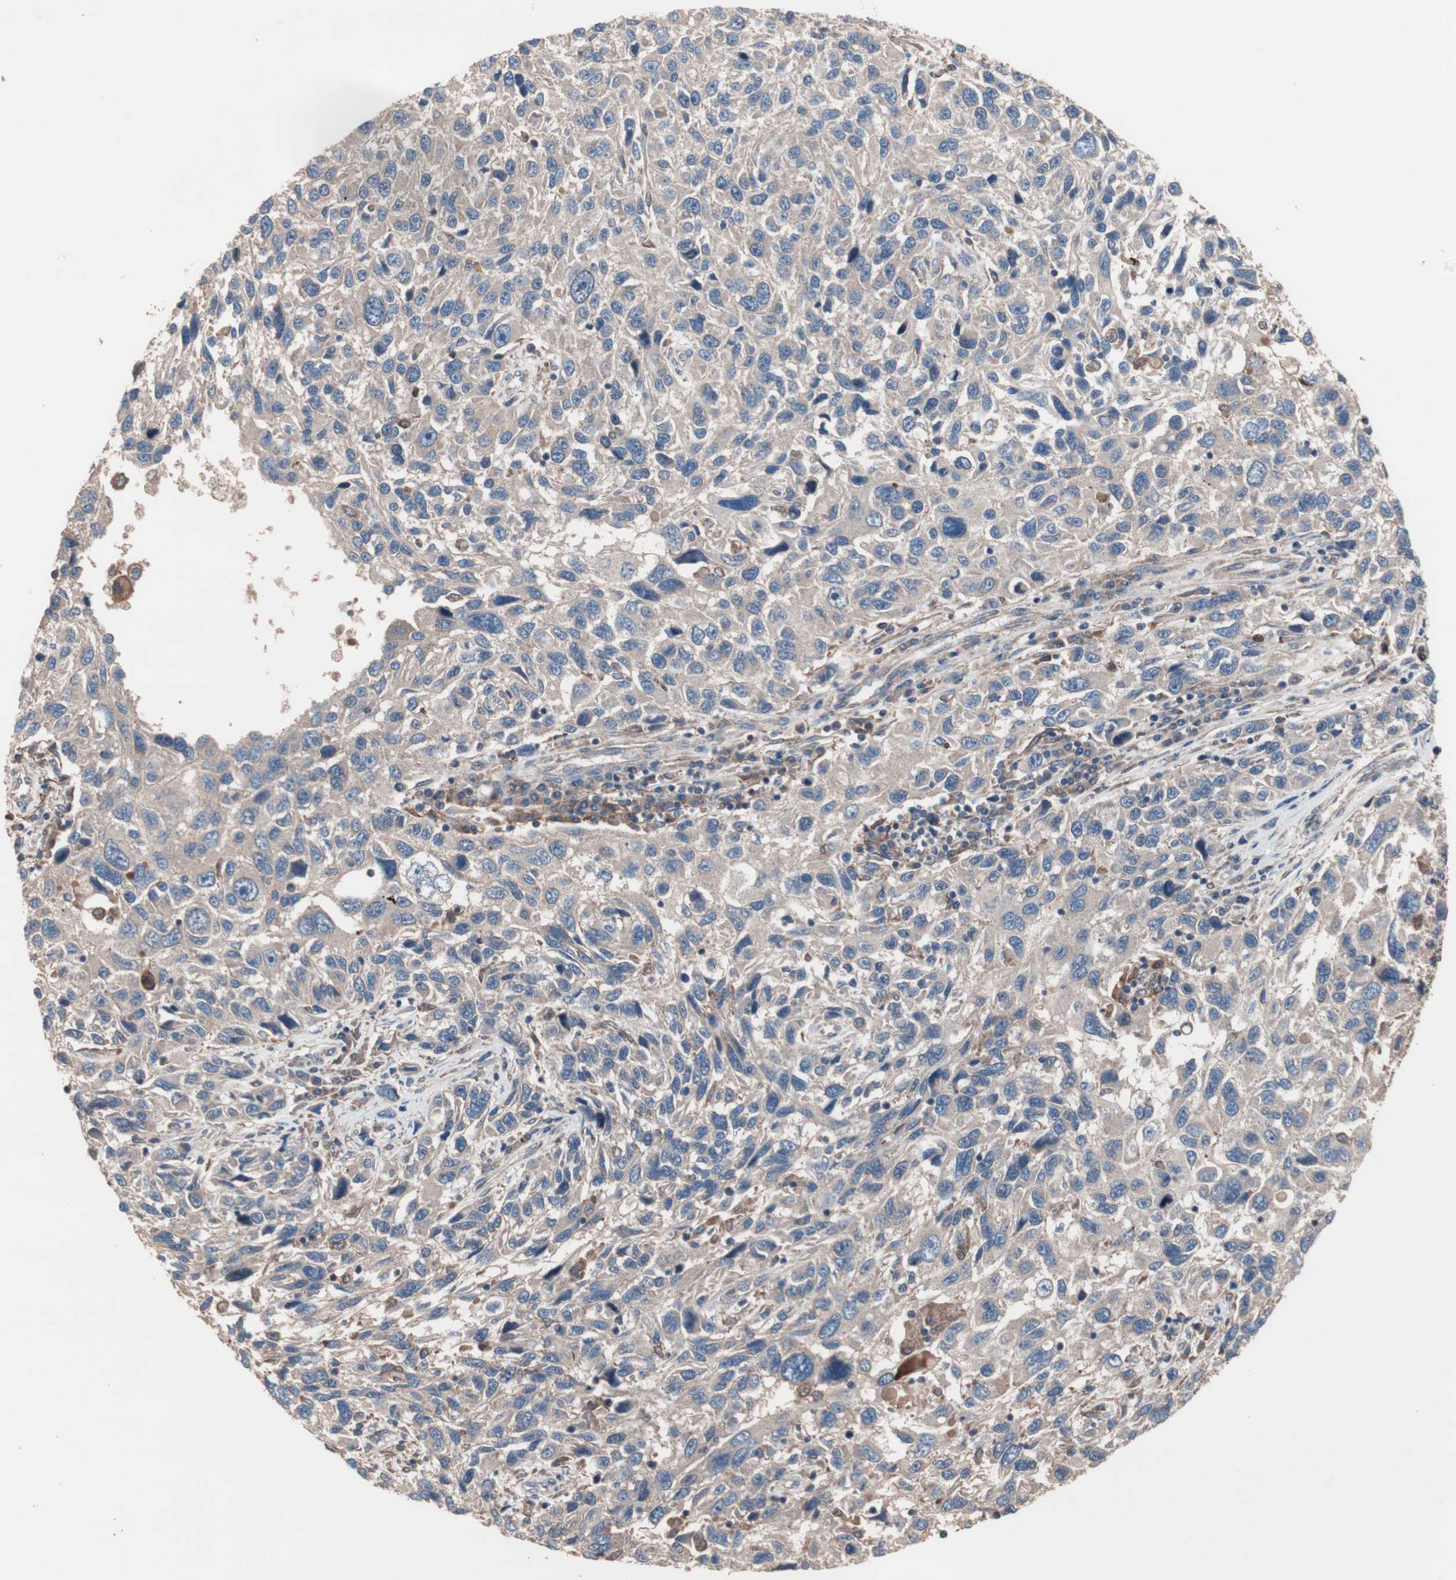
{"staining": {"intensity": "negative", "quantity": "none", "location": "none"}, "tissue": "melanoma", "cell_type": "Tumor cells", "image_type": "cancer", "snomed": [{"axis": "morphology", "description": "Malignant melanoma, NOS"}, {"axis": "topography", "description": "Skin"}], "caption": "Tumor cells show no significant protein positivity in malignant melanoma.", "gene": "ATG7", "patient": {"sex": "male", "age": 53}}